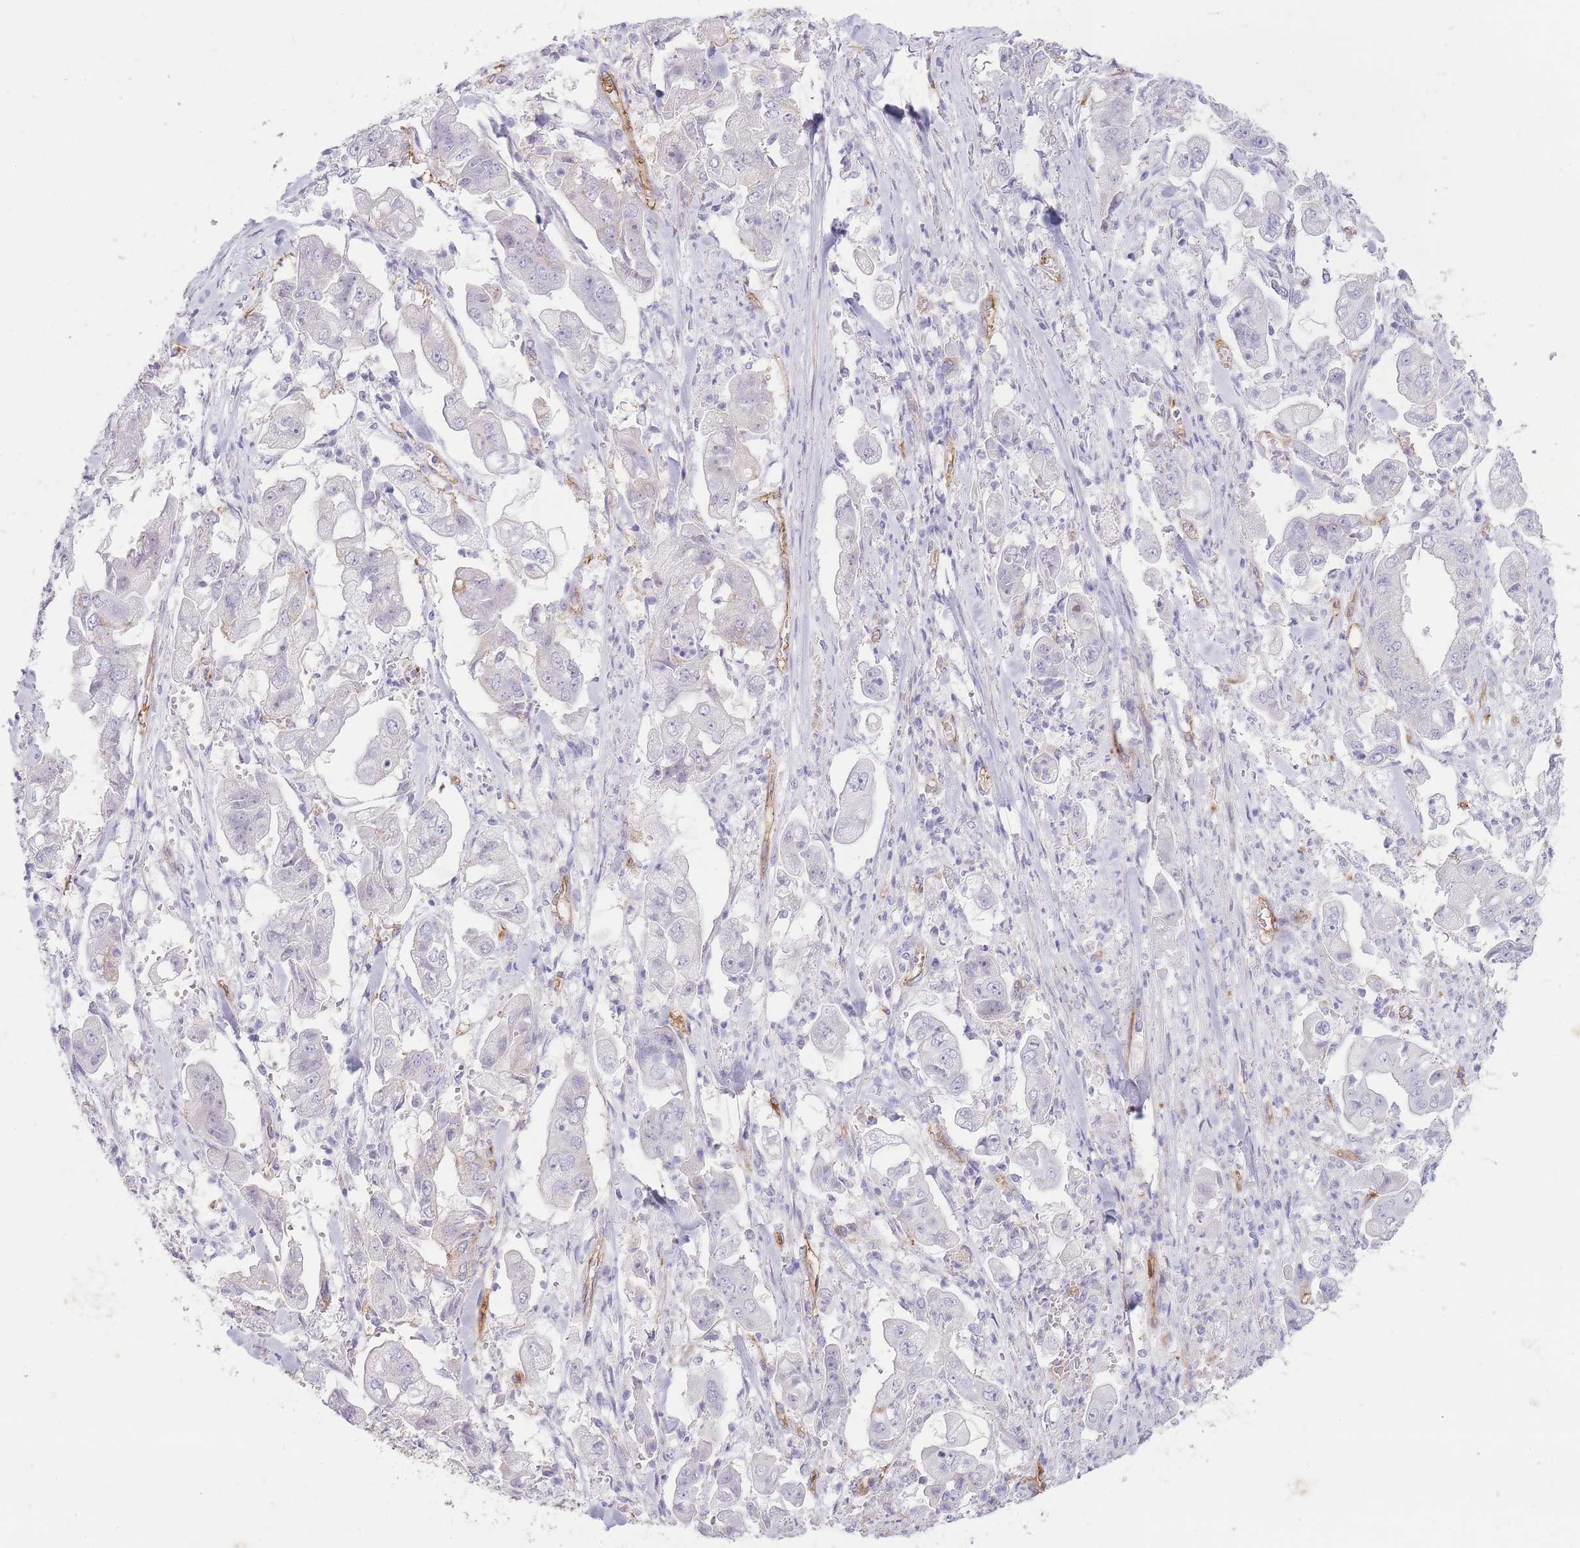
{"staining": {"intensity": "negative", "quantity": "none", "location": "none"}, "tissue": "stomach cancer", "cell_type": "Tumor cells", "image_type": "cancer", "snomed": [{"axis": "morphology", "description": "Adenocarcinoma, NOS"}, {"axis": "topography", "description": "Stomach"}], "caption": "Stomach cancer (adenocarcinoma) stained for a protein using immunohistochemistry demonstrates no positivity tumor cells.", "gene": "UTP14A", "patient": {"sex": "male", "age": 62}}